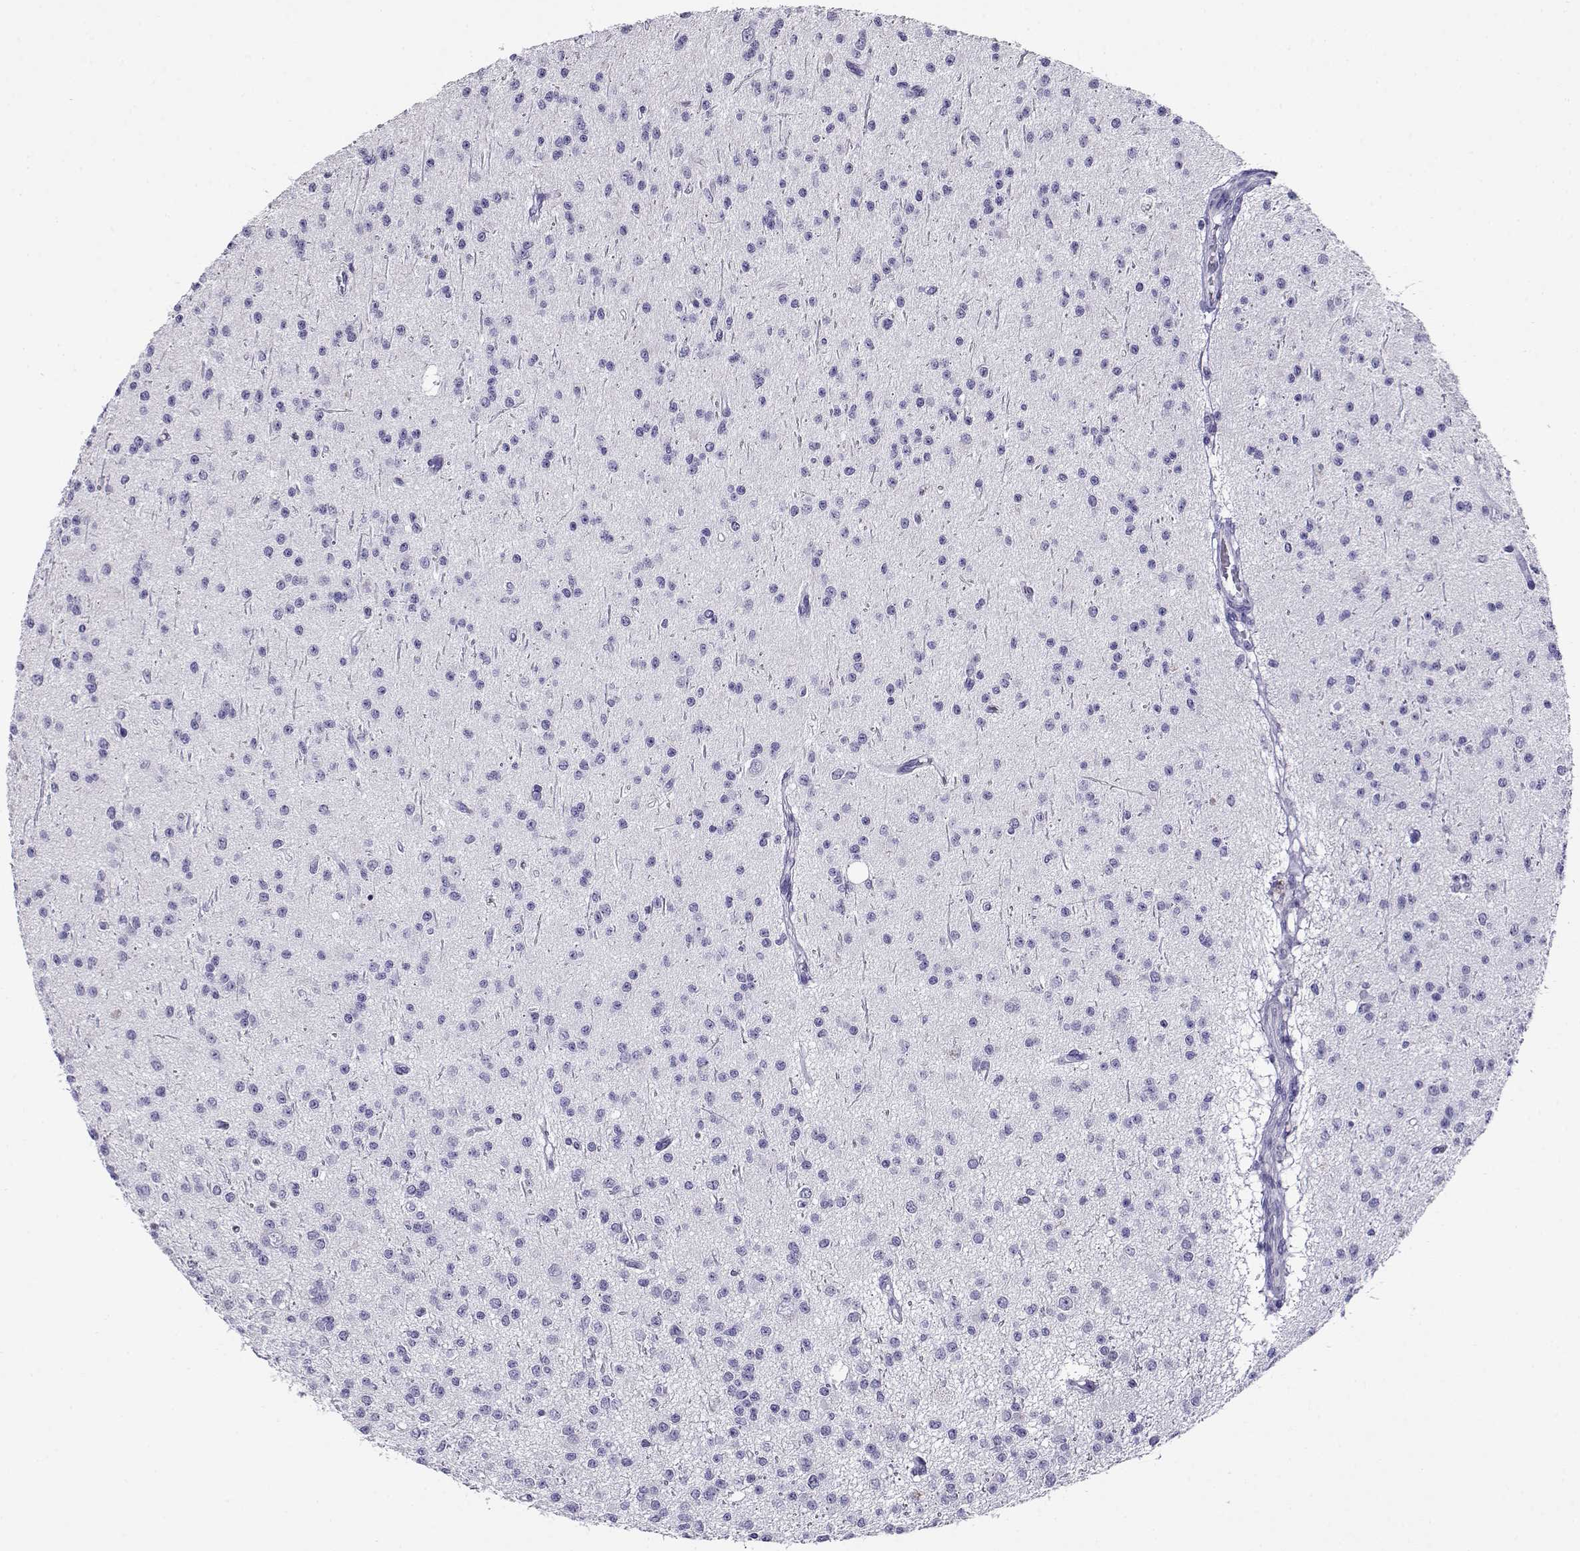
{"staining": {"intensity": "negative", "quantity": "none", "location": "none"}, "tissue": "glioma", "cell_type": "Tumor cells", "image_type": "cancer", "snomed": [{"axis": "morphology", "description": "Glioma, malignant, Low grade"}, {"axis": "topography", "description": "Brain"}], "caption": "Human glioma stained for a protein using IHC exhibits no positivity in tumor cells.", "gene": "RHOXF2", "patient": {"sex": "male", "age": 27}}